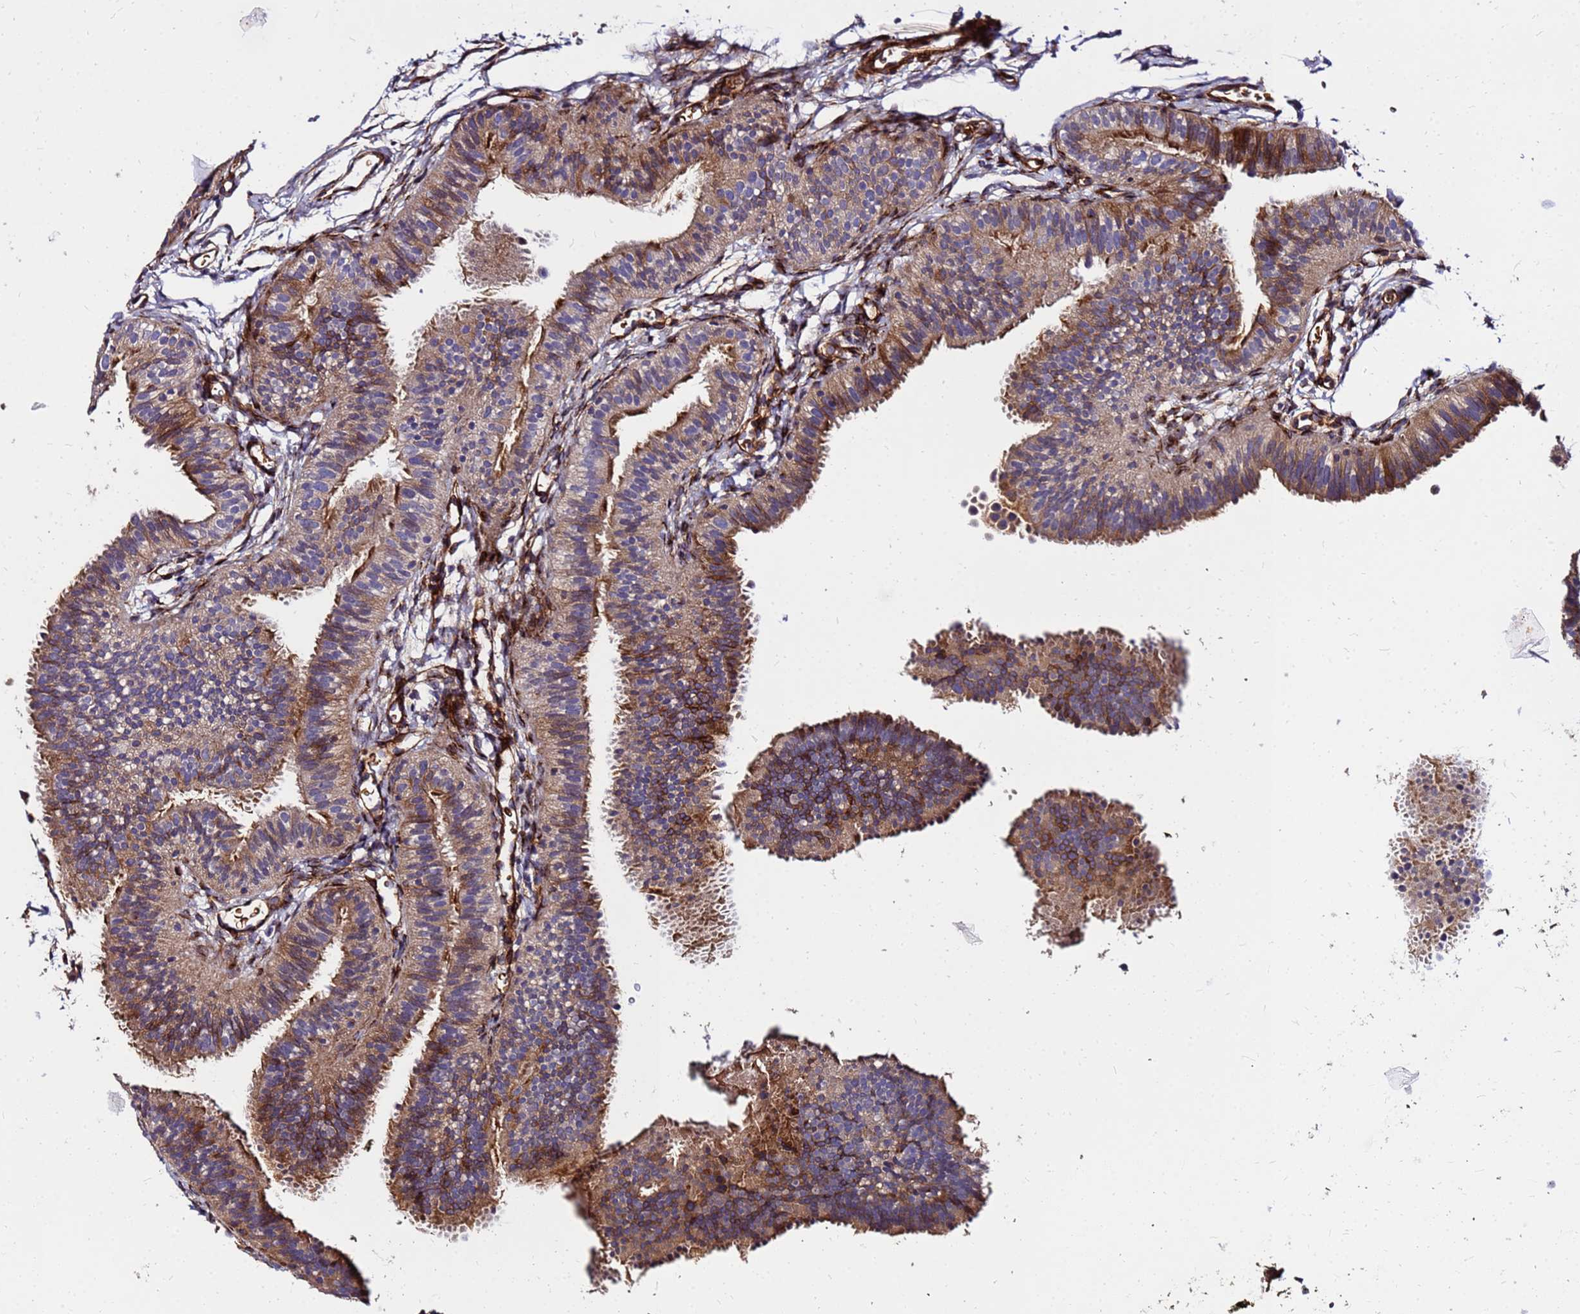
{"staining": {"intensity": "moderate", "quantity": ">75%", "location": "cytoplasmic/membranous"}, "tissue": "fallopian tube", "cell_type": "Glandular cells", "image_type": "normal", "snomed": [{"axis": "morphology", "description": "Normal tissue, NOS"}, {"axis": "topography", "description": "Fallopian tube"}], "caption": "Protein staining of normal fallopian tube displays moderate cytoplasmic/membranous positivity in approximately >75% of glandular cells. (DAB (3,3'-diaminobenzidine) IHC, brown staining for protein, blue staining for nuclei).", "gene": "WWC2", "patient": {"sex": "female", "age": 35}}